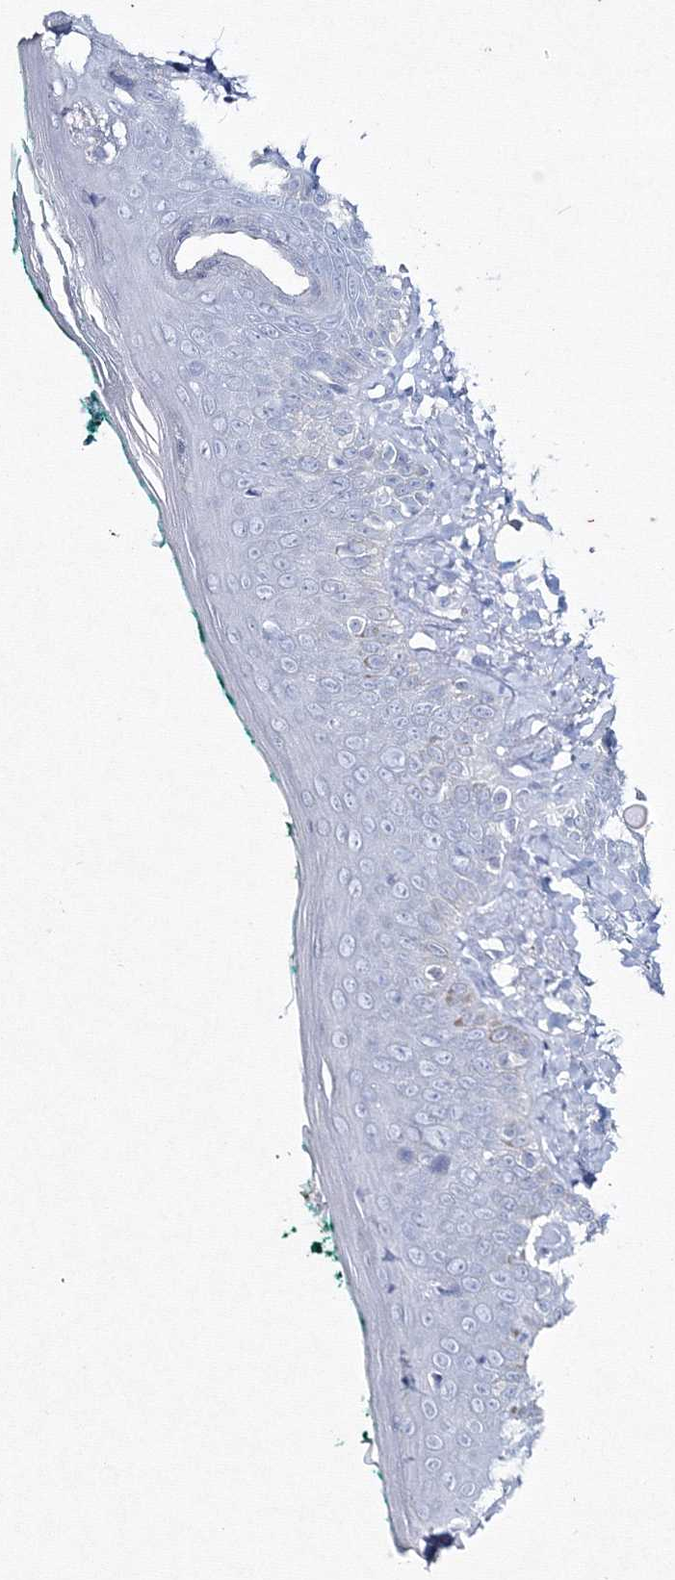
{"staining": {"intensity": "negative", "quantity": "none", "location": "none"}, "tissue": "skin cancer", "cell_type": "Tumor cells", "image_type": "cancer", "snomed": [{"axis": "morphology", "description": "Basal cell carcinoma"}, {"axis": "topography", "description": "Skin"}], "caption": "There is no significant expression in tumor cells of skin cancer.", "gene": "GCKR", "patient": {"sex": "male", "age": 43}}